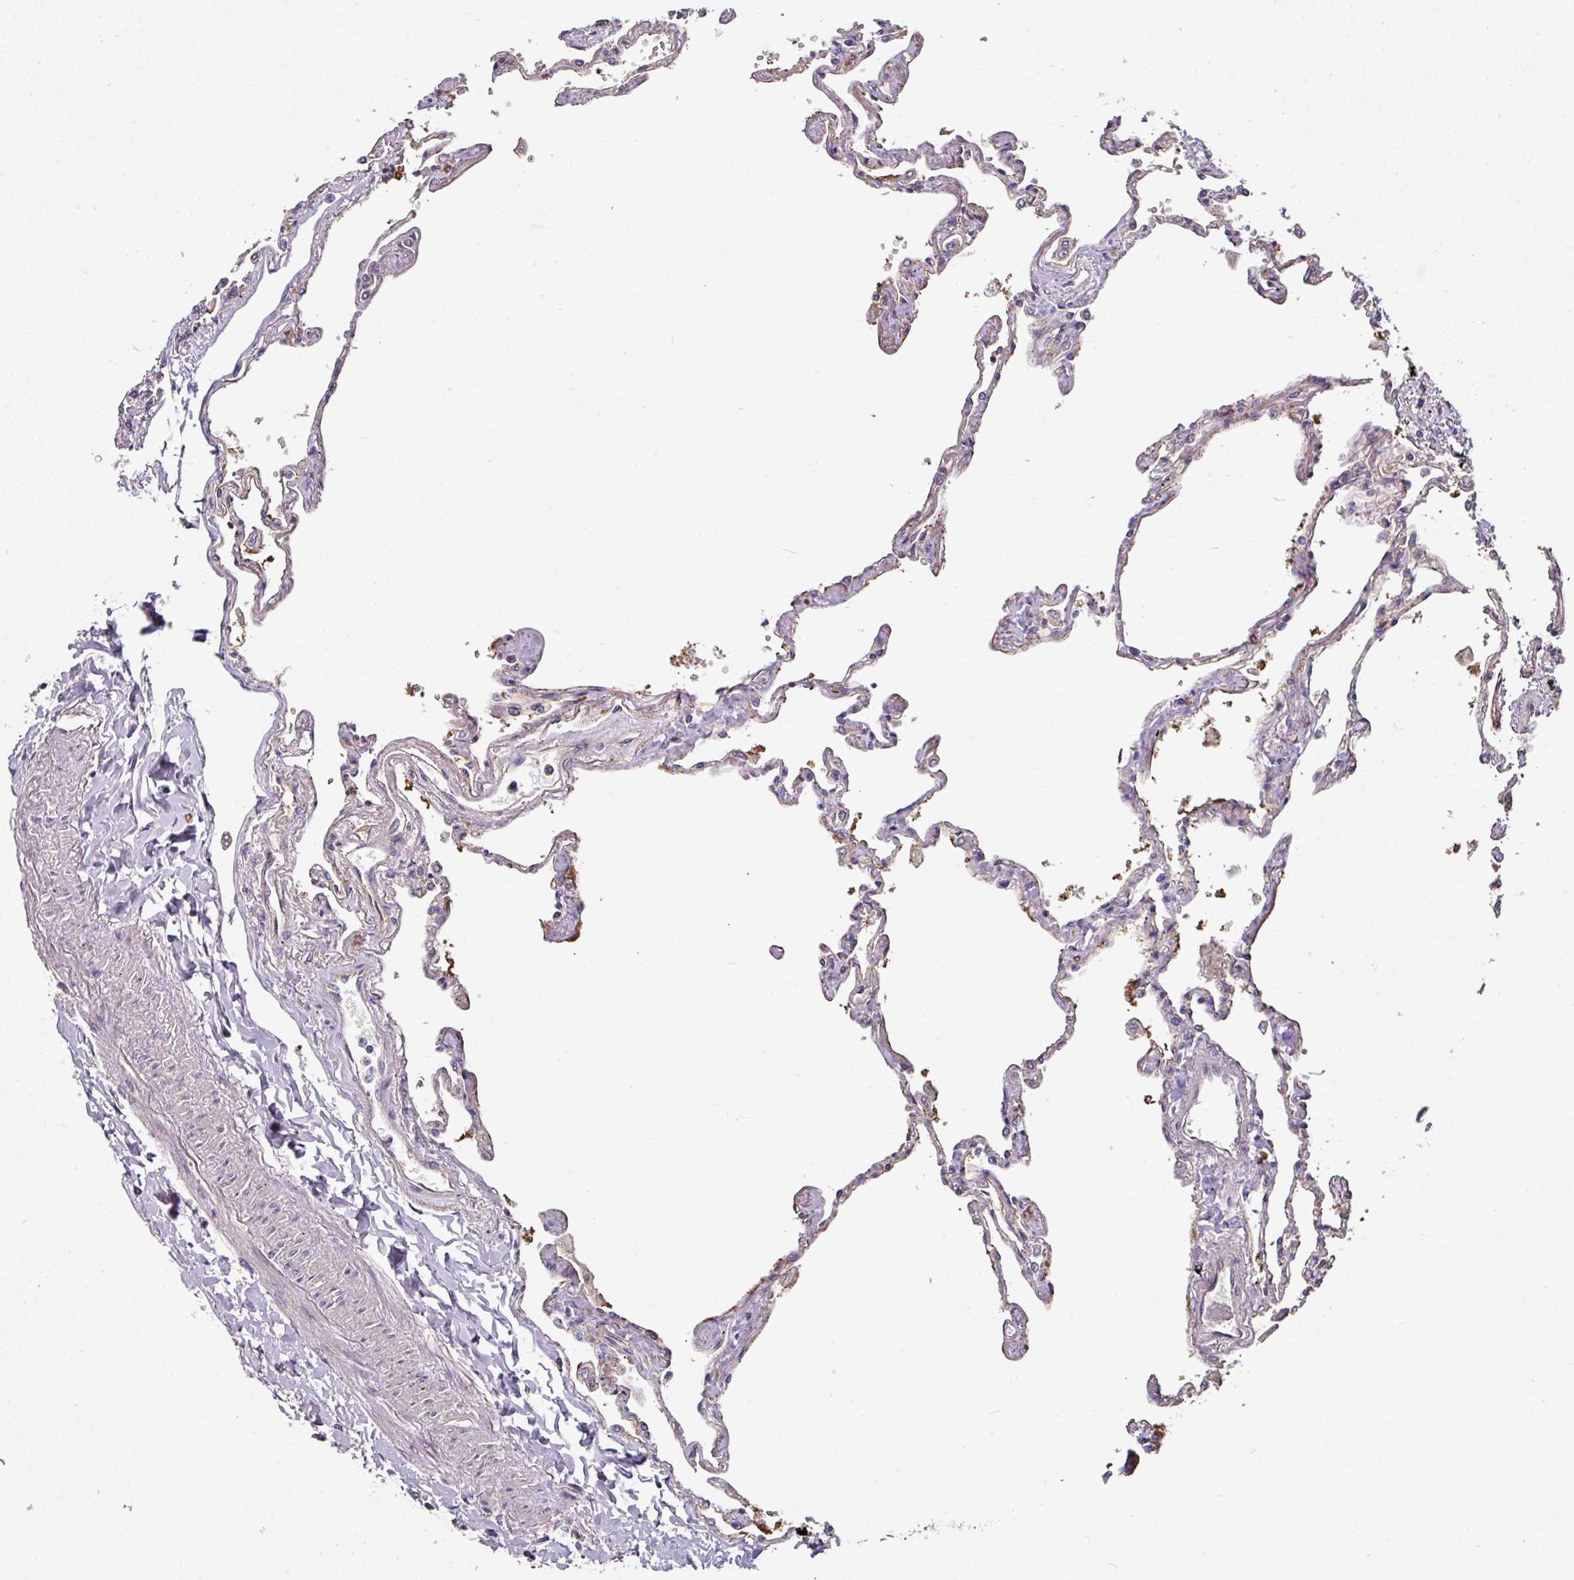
{"staining": {"intensity": "weak", "quantity": "25%-75%", "location": "cytoplasmic/membranous"}, "tissue": "lung", "cell_type": "Alveolar cells", "image_type": "normal", "snomed": [{"axis": "morphology", "description": "Normal tissue, NOS"}, {"axis": "topography", "description": "Lung"}], "caption": "Immunohistochemistry of benign lung reveals low levels of weak cytoplasmic/membranous staining in about 25%-75% of alveolar cells.", "gene": "C4orf48", "patient": {"sex": "female", "age": 67}}